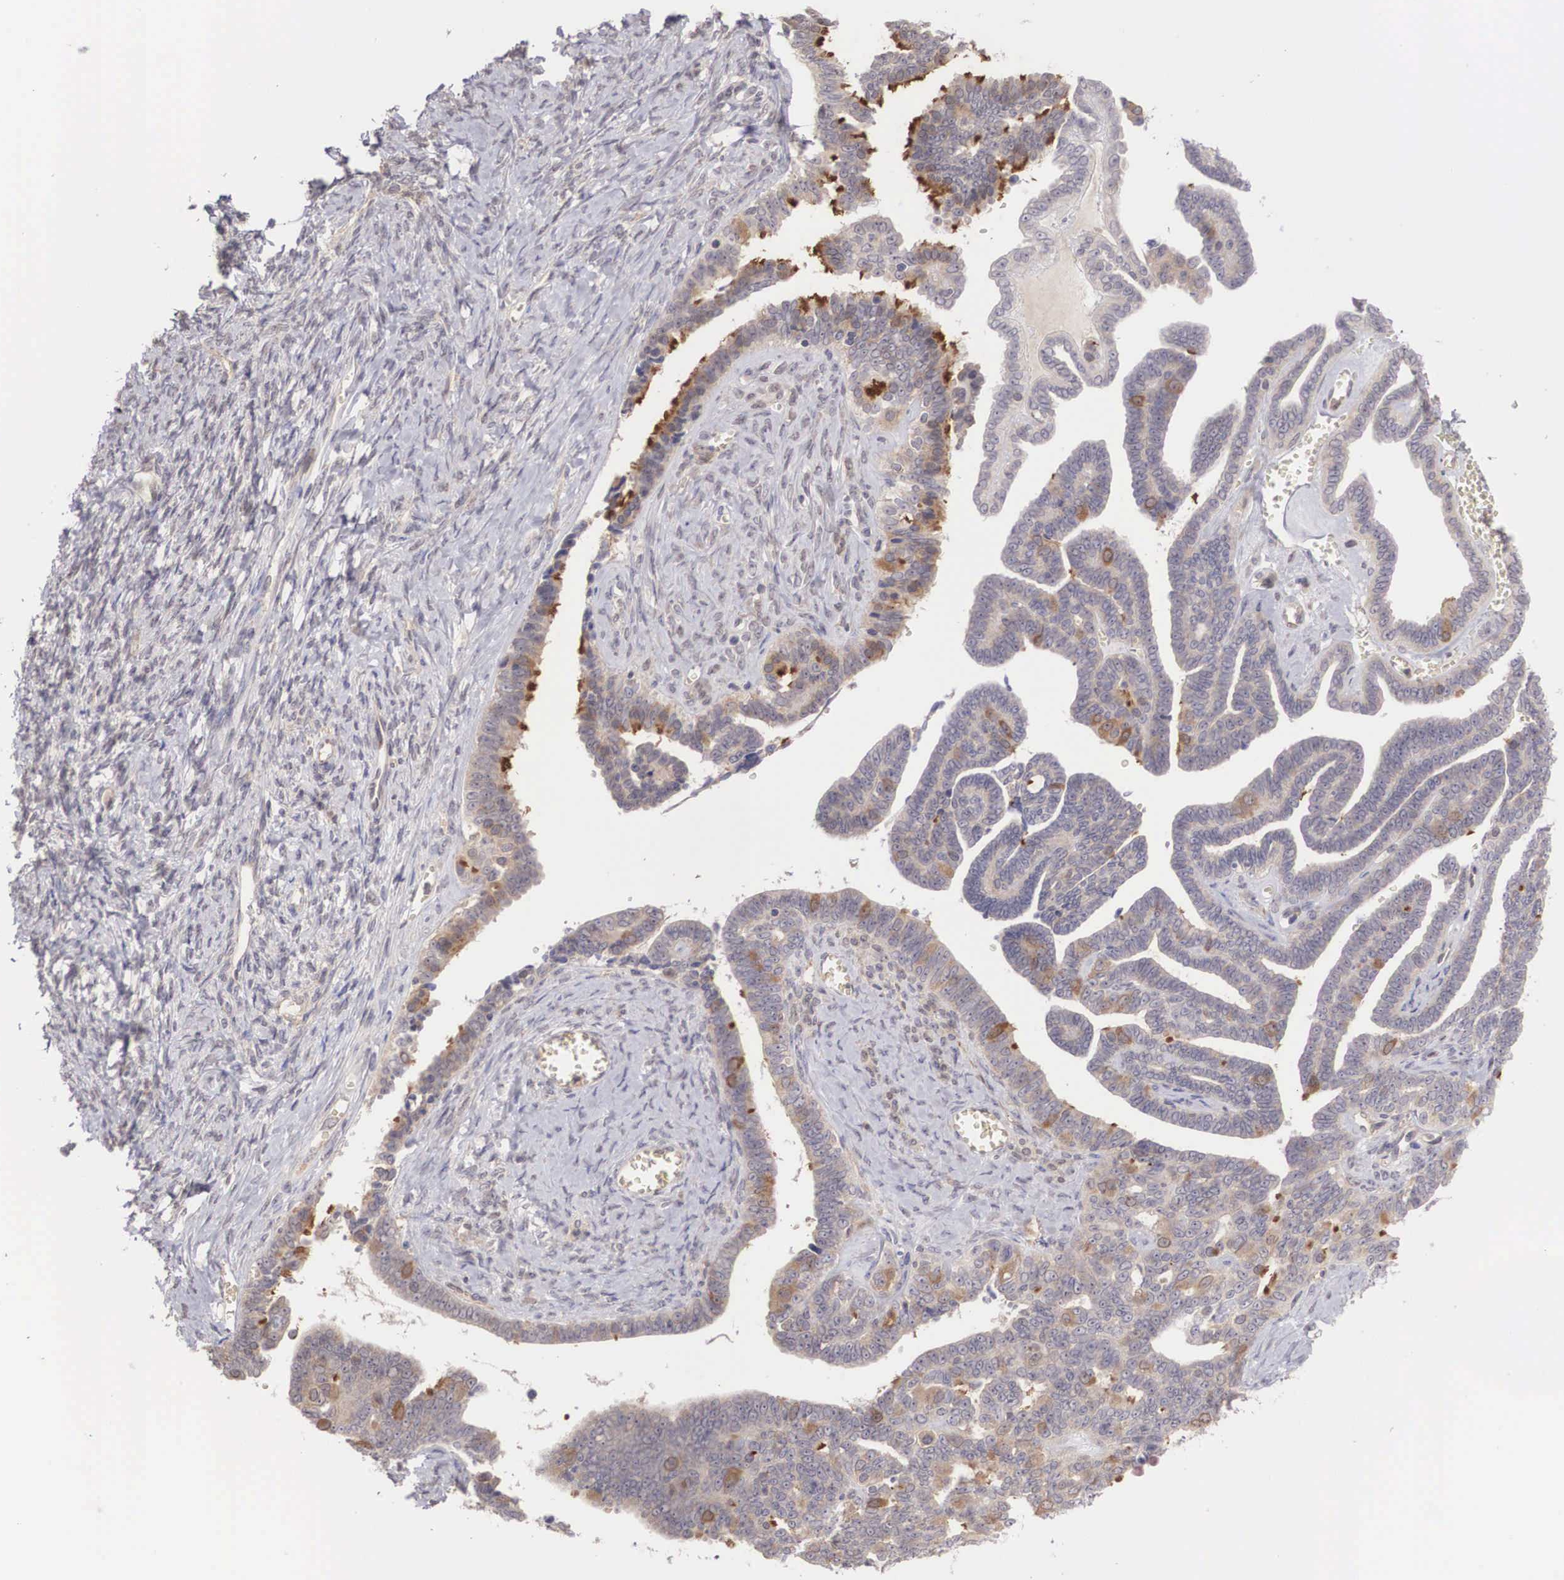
{"staining": {"intensity": "weak", "quantity": "25%-75%", "location": "cytoplasmic/membranous"}, "tissue": "ovarian cancer", "cell_type": "Tumor cells", "image_type": "cancer", "snomed": [{"axis": "morphology", "description": "Cystadenocarcinoma, serous, NOS"}, {"axis": "topography", "description": "Ovary"}], "caption": "Ovarian cancer (serous cystadenocarcinoma) tissue demonstrates weak cytoplasmic/membranous expression in about 25%-75% of tumor cells (DAB (3,3'-diaminobenzidine) IHC, brown staining for protein, blue staining for nuclei).", "gene": "DNAJB7", "patient": {"sex": "female", "age": 71}}